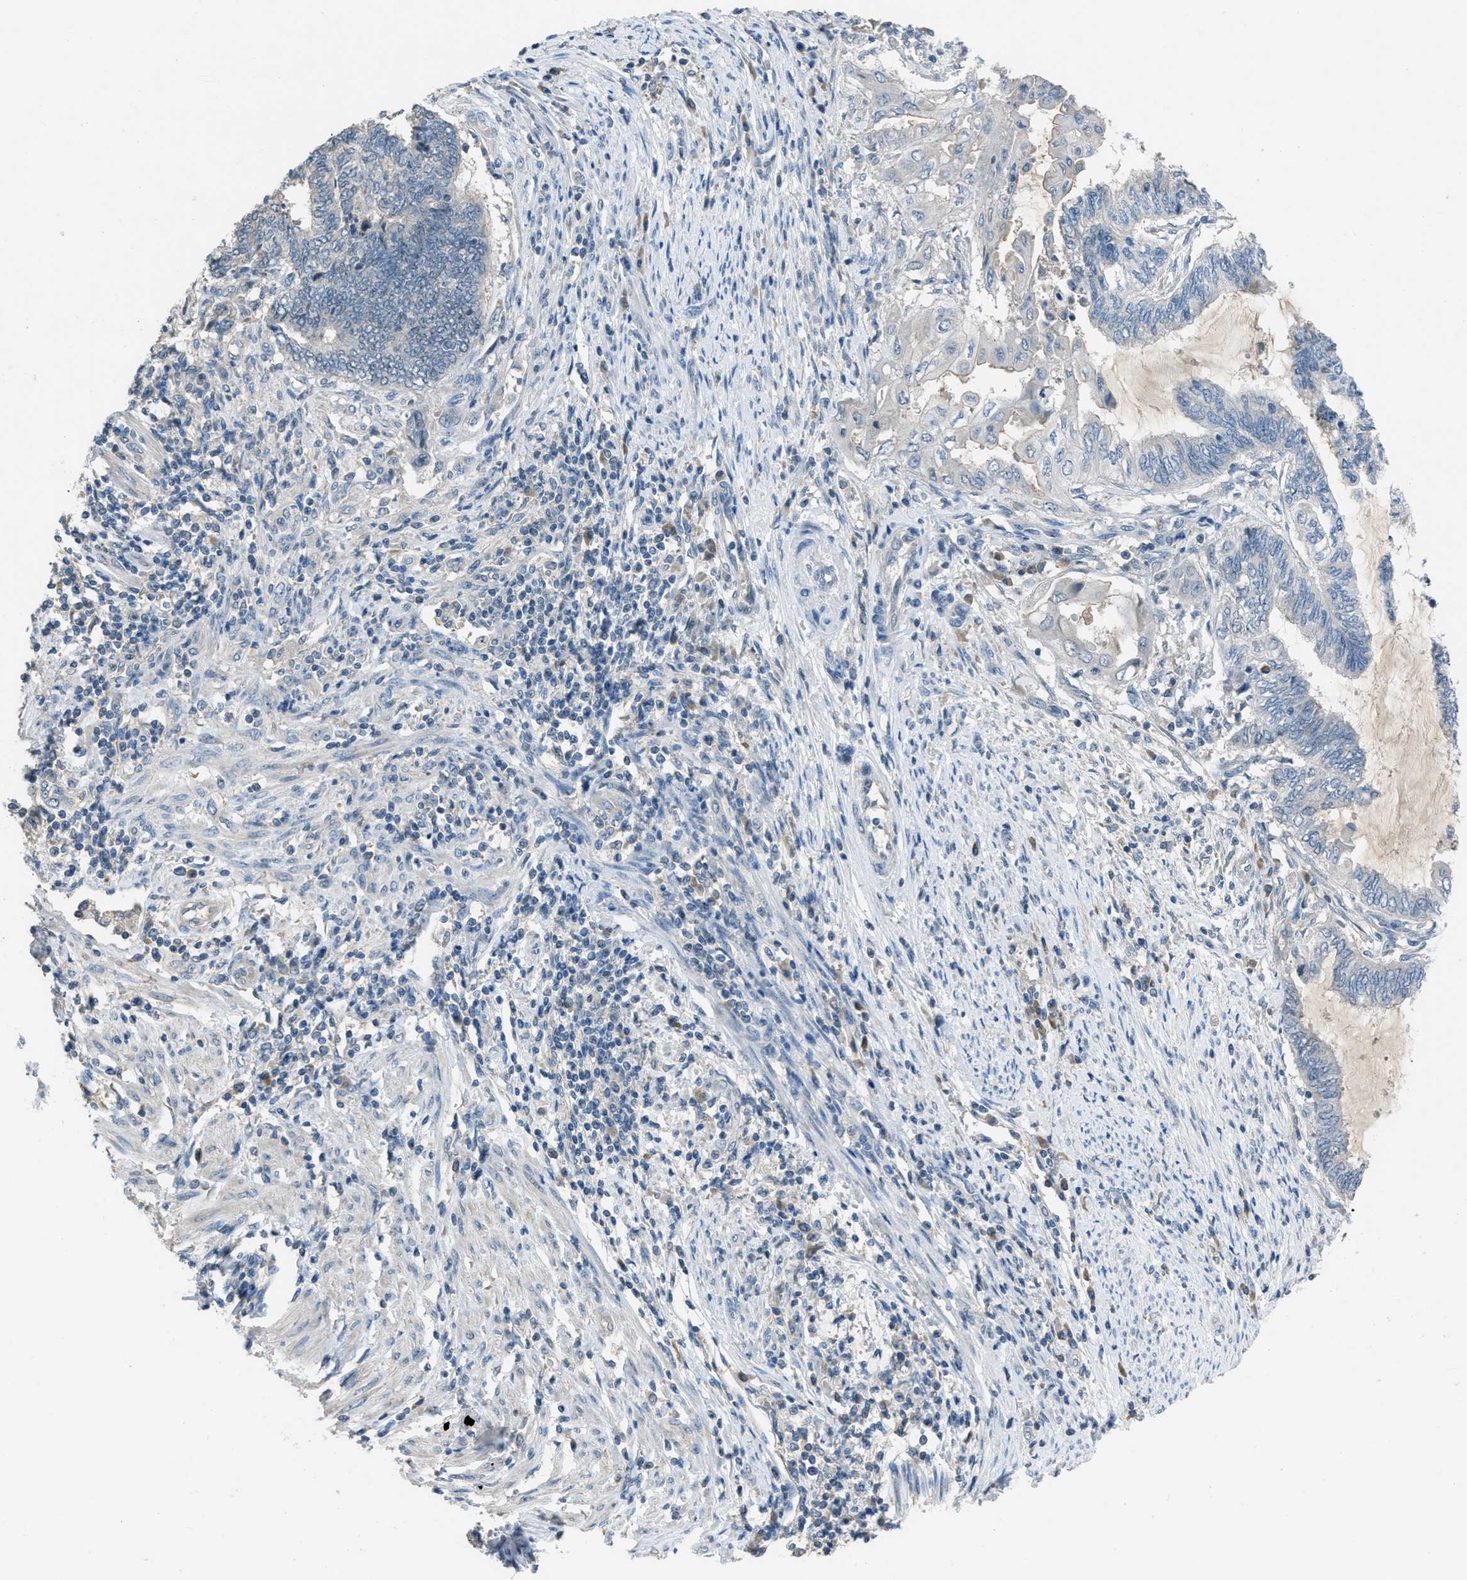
{"staining": {"intensity": "negative", "quantity": "none", "location": "none"}, "tissue": "endometrial cancer", "cell_type": "Tumor cells", "image_type": "cancer", "snomed": [{"axis": "morphology", "description": "Adenocarcinoma, NOS"}, {"axis": "topography", "description": "Uterus"}, {"axis": "topography", "description": "Endometrium"}], "caption": "Immunohistochemical staining of human endometrial cancer (adenocarcinoma) exhibits no significant expression in tumor cells.", "gene": "MIS18A", "patient": {"sex": "female", "age": 70}}